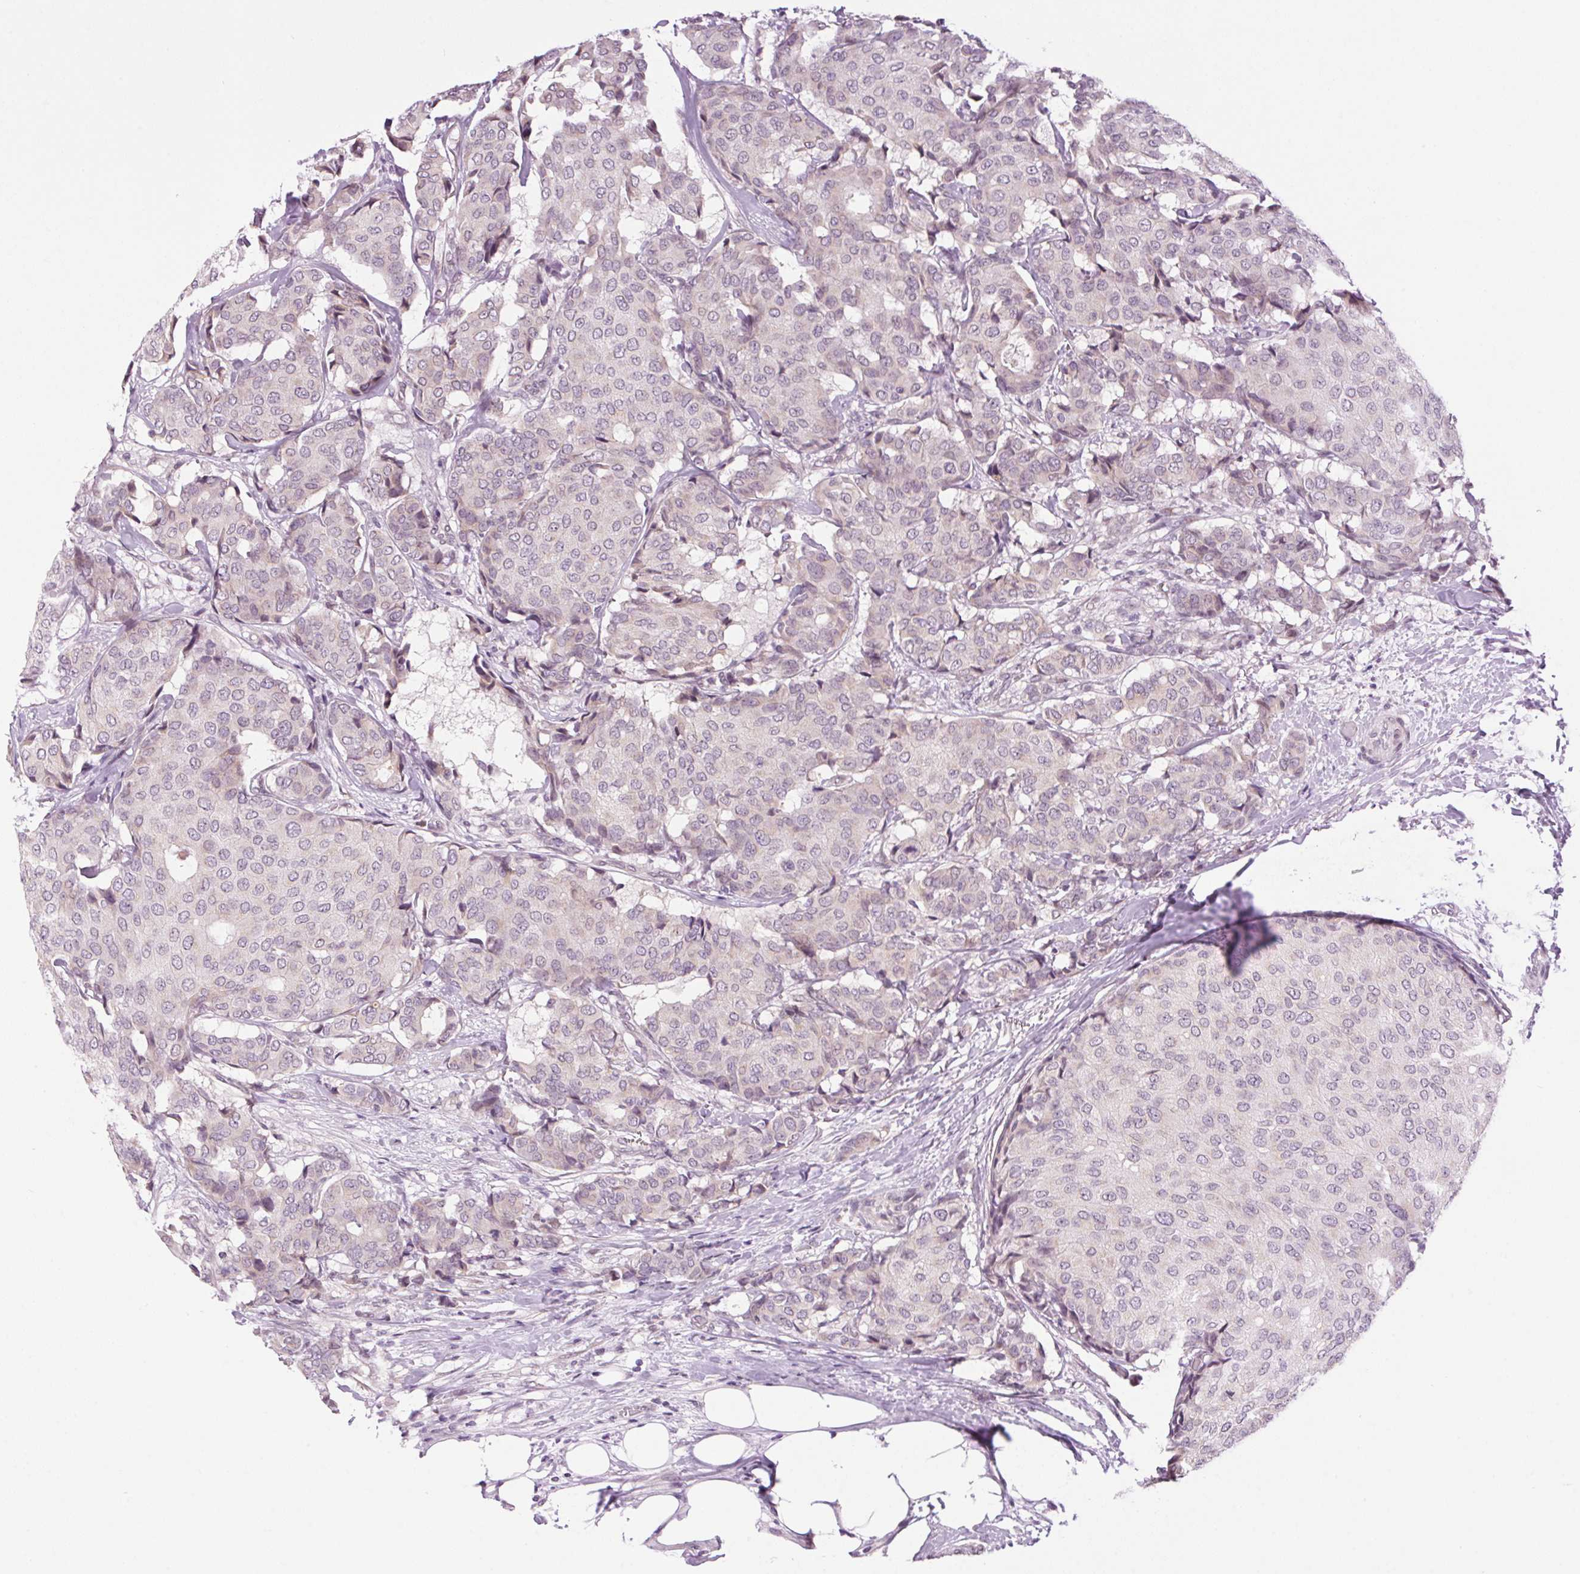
{"staining": {"intensity": "negative", "quantity": "none", "location": "none"}, "tissue": "breast cancer", "cell_type": "Tumor cells", "image_type": "cancer", "snomed": [{"axis": "morphology", "description": "Duct carcinoma"}, {"axis": "topography", "description": "Breast"}], "caption": "This is a histopathology image of IHC staining of breast cancer (intraductal carcinoma), which shows no expression in tumor cells. The staining is performed using DAB (3,3'-diaminobenzidine) brown chromogen with nuclei counter-stained in using hematoxylin.", "gene": "SMIM13", "patient": {"sex": "female", "age": 75}}